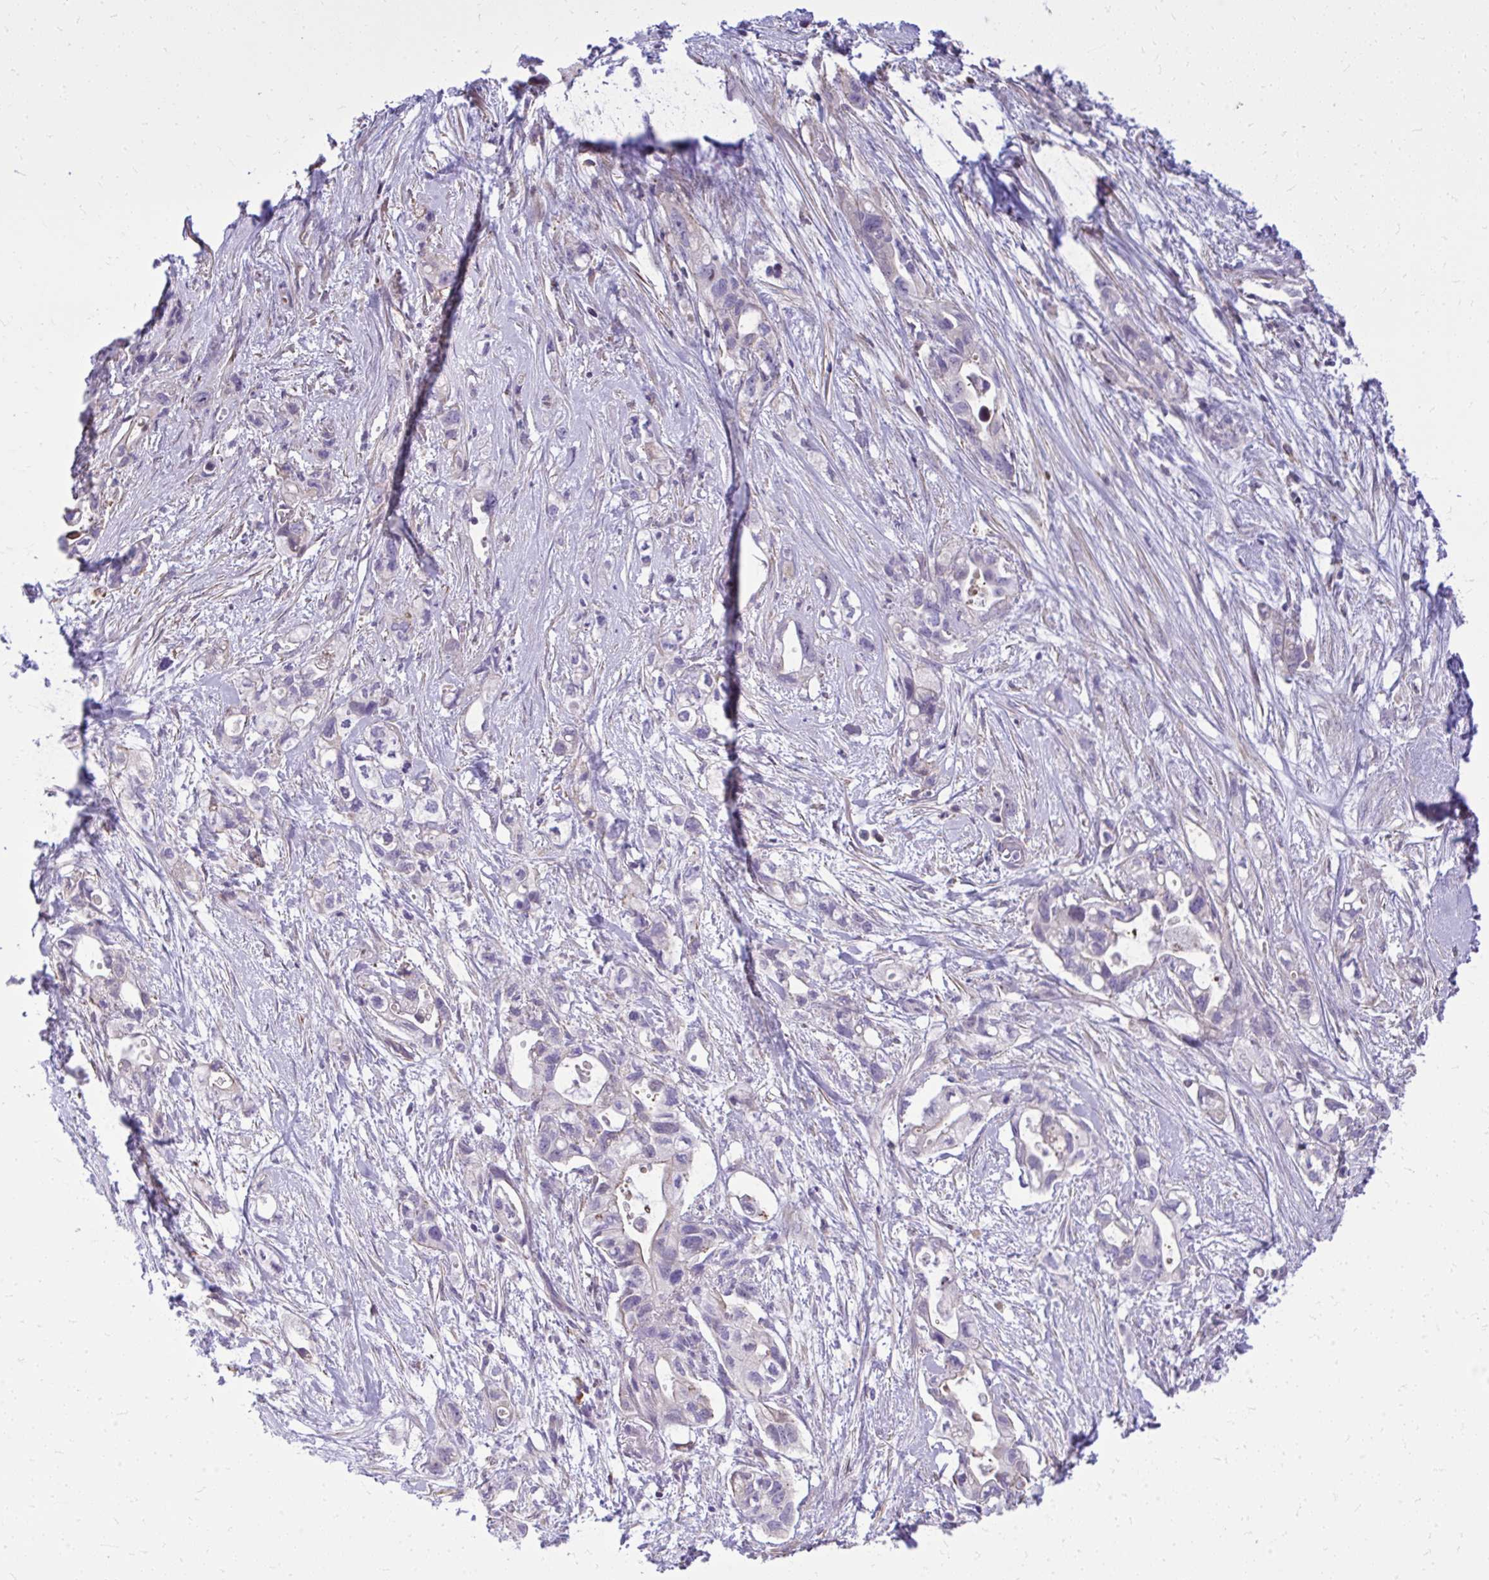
{"staining": {"intensity": "negative", "quantity": "none", "location": "none"}, "tissue": "pancreatic cancer", "cell_type": "Tumor cells", "image_type": "cancer", "snomed": [{"axis": "morphology", "description": "Adenocarcinoma, NOS"}, {"axis": "topography", "description": "Pancreas"}], "caption": "Immunohistochemistry (IHC) of pancreatic adenocarcinoma exhibits no staining in tumor cells.", "gene": "GRK4", "patient": {"sex": "female", "age": 72}}